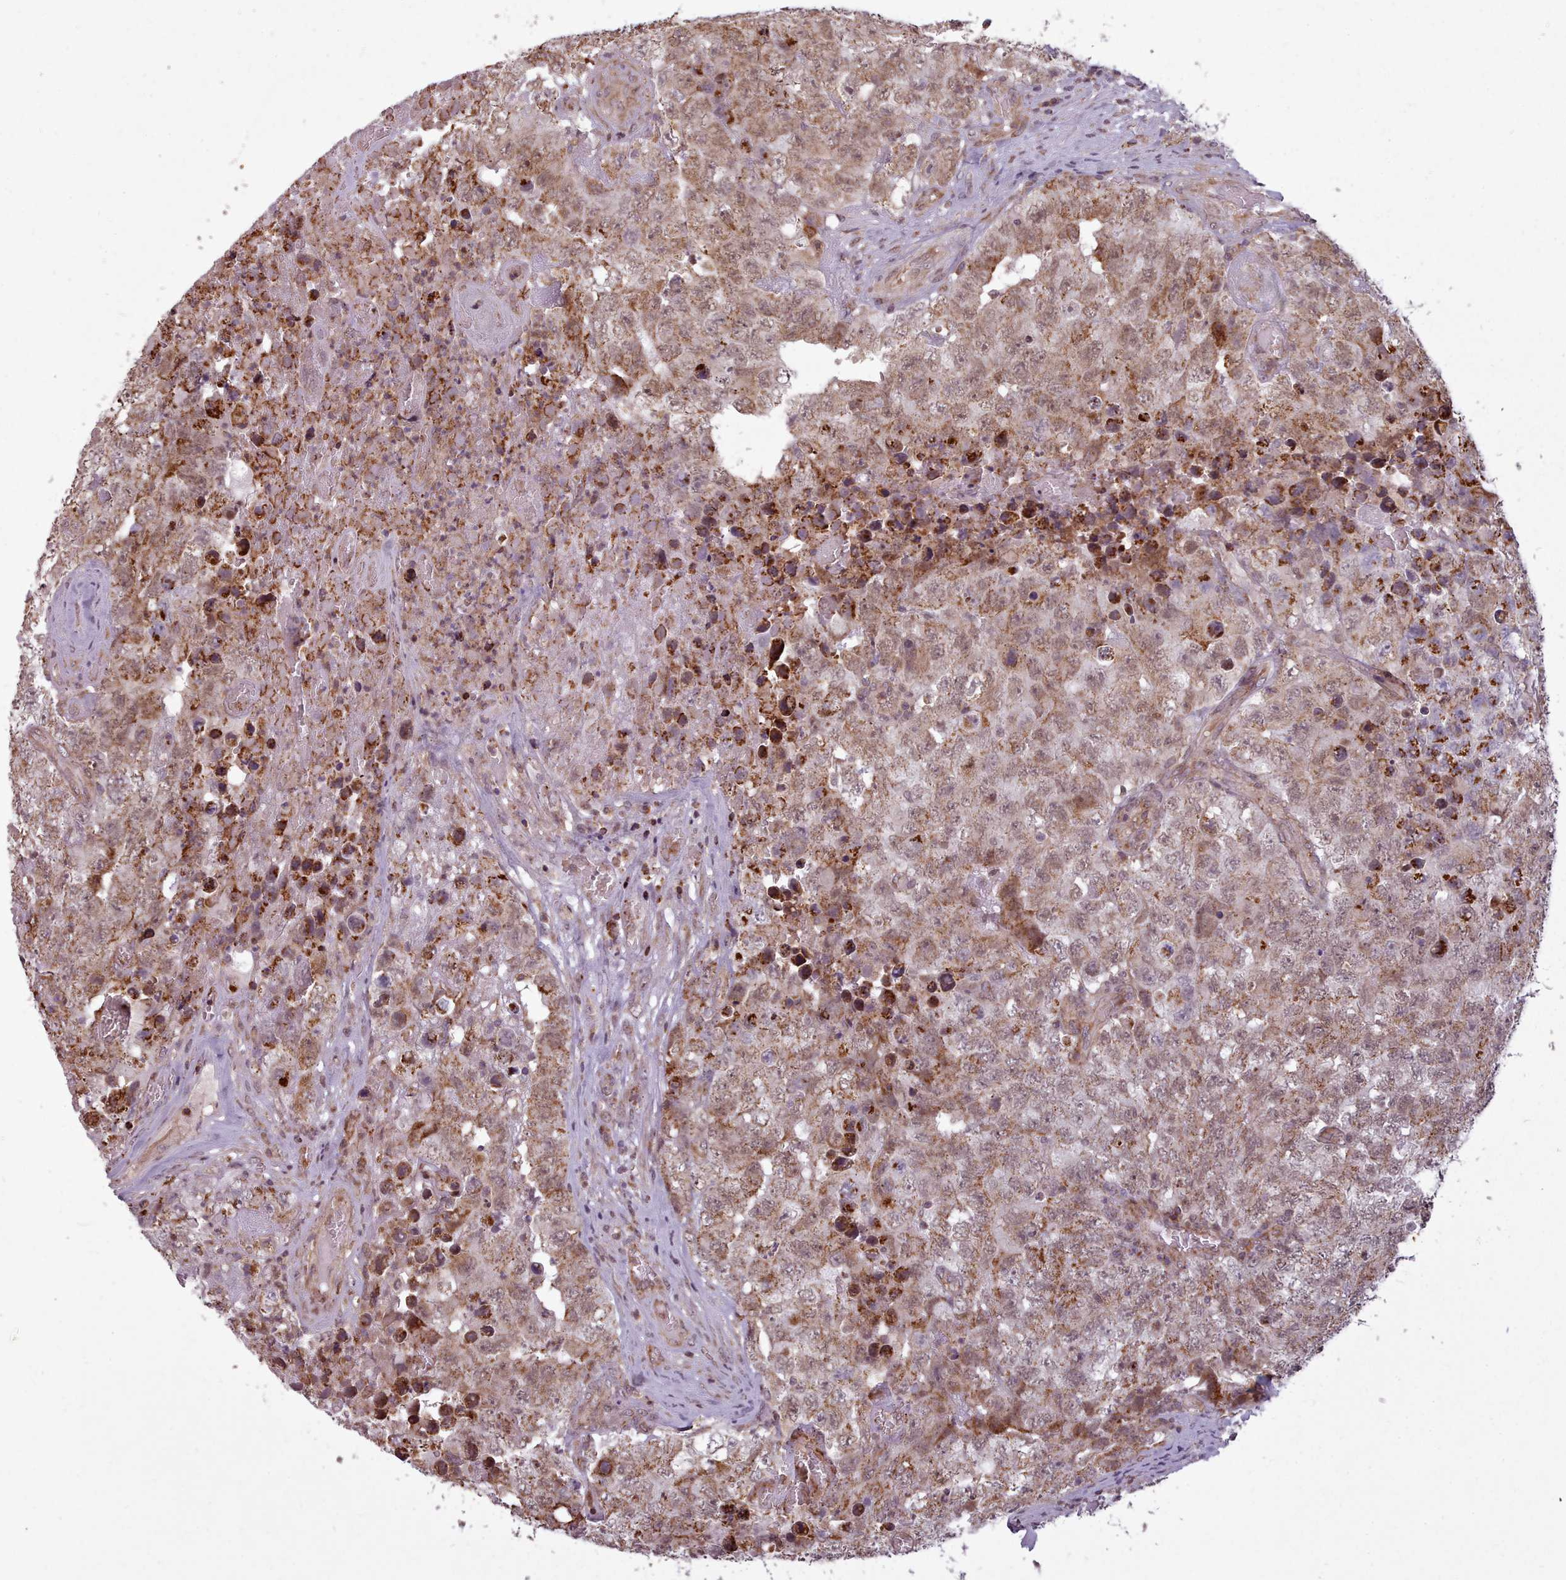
{"staining": {"intensity": "weak", "quantity": ">75%", "location": "cytoplasmic/membranous,nuclear"}, "tissue": "testis cancer", "cell_type": "Tumor cells", "image_type": "cancer", "snomed": [{"axis": "morphology", "description": "Carcinoma, Embryonal, NOS"}, {"axis": "topography", "description": "Testis"}], "caption": "This image exhibits immunohistochemistry (IHC) staining of human testis cancer, with low weak cytoplasmic/membranous and nuclear expression in approximately >75% of tumor cells.", "gene": "ZMYM4", "patient": {"sex": "male", "age": 31}}